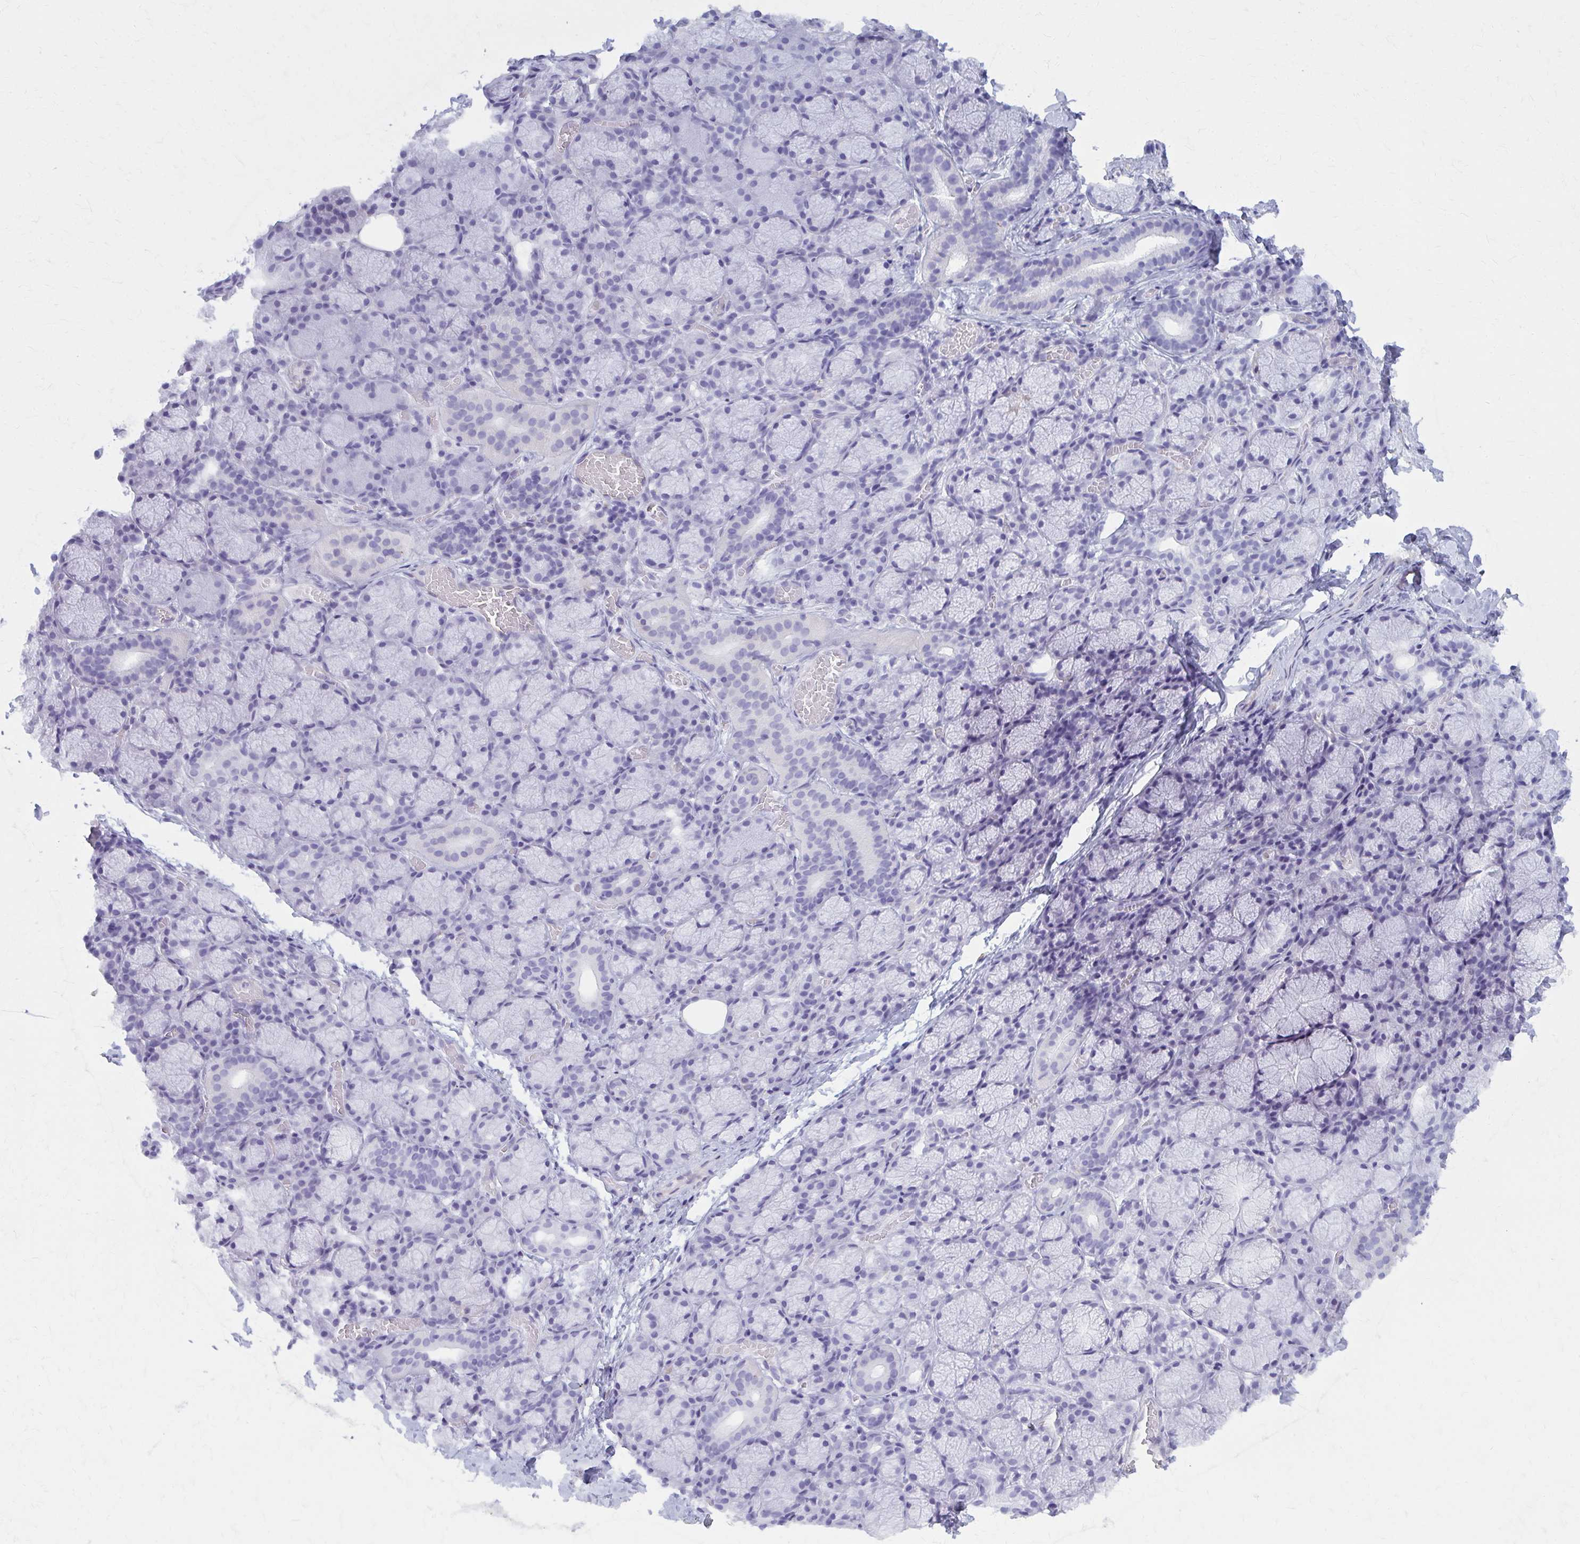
{"staining": {"intensity": "negative", "quantity": "none", "location": "none"}, "tissue": "salivary gland", "cell_type": "Glandular cells", "image_type": "normal", "snomed": [{"axis": "morphology", "description": "Normal tissue, NOS"}, {"axis": "topography", "description": "Salivary gland"}], "caption": "IHC of benign human salivary gland reveals no positivity in glandular cells. The staining was performed using DAB (3,3'-diaminobenzidine) to visualize the protein expression in brown, while the nuclei were stained in blue with hematoxylin (Magnification: 20x).", "gene": "GFAP", "patient": {"sex": "female", "age": 24}}